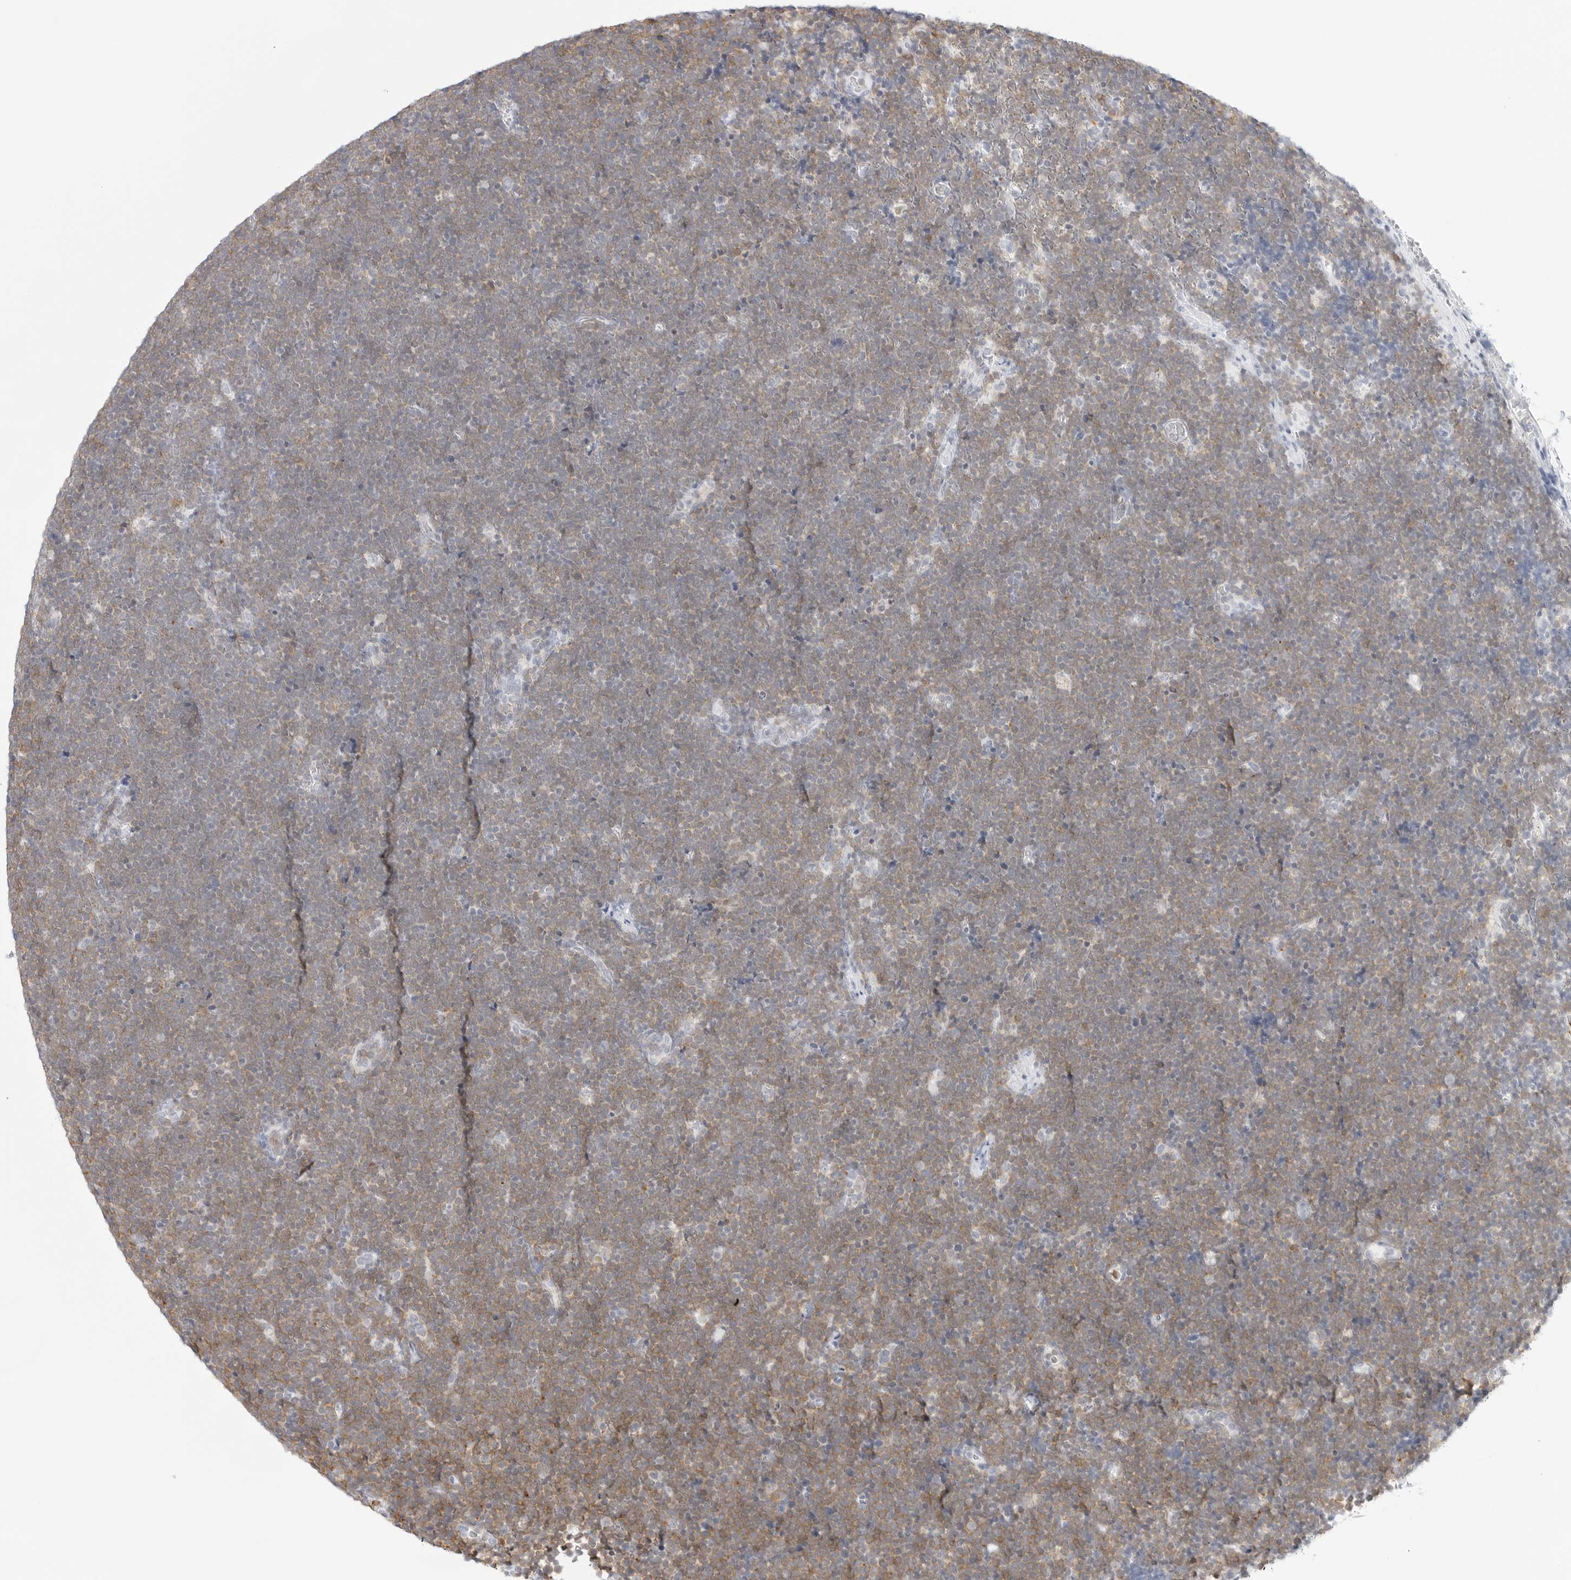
{"staining": {"intensity": "weak", "quantity": "<25%", "location": "cytoplasmic/membranous"}, "tissue": "lymphoma", "cell_type": "Tumor cells", "image_type": "cancer", "snomed": [{"axis": "morphology", "description": "Malignant lymphoma, non-Hodgkin's type, High grade"}, {"axis": "topography", "description": "Lymph node"}], "caption": "There is no significant positivity in tumor cells of malignant lymphoma, non-Hodgkin's type (high-grade). (DAB (3,3'-diaminobenzidine) immunohistochemistry with hematoxylin counter stain).", "gene": "SLC9A3R1", "patient": {"sex": "male", "age": 13}}